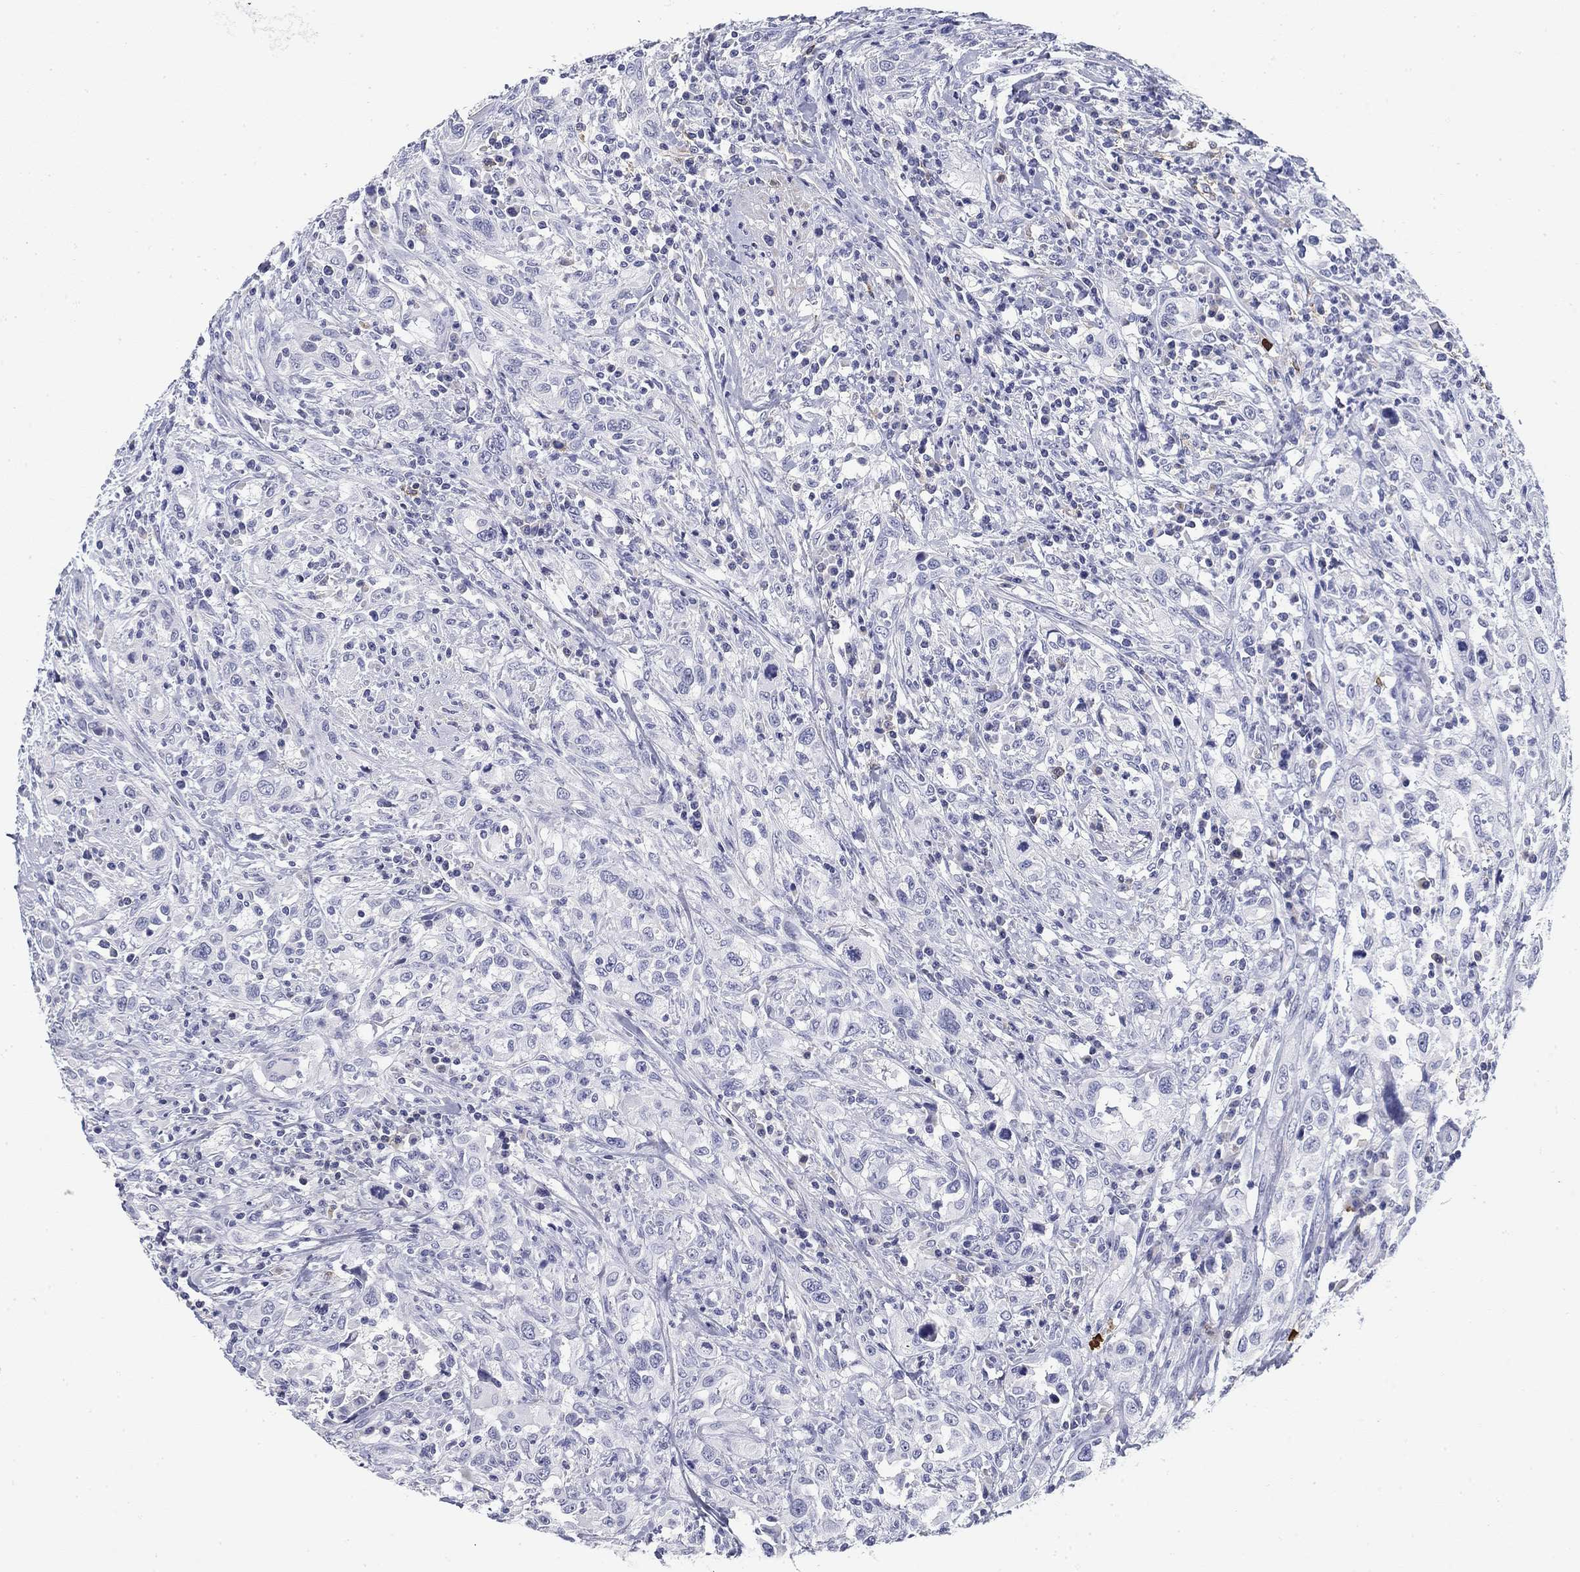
{"staining": {"intensity": "negative", "quantity": "none", "location": "none"}, "tissue": "urothelial cancer", "cell_type": "Tumor cells", "image_type": "cancer", "snomed": [{"axis": "morphology", "description": "Urothelial carcinoma, NOS"}, {"axis": "morphology", "description": "Urothelial carcinoma, High grade"}, {"axis": "topography", "description": "Urinary bladder"}], "caption": "A high-resolution image shows IHC staining of urothelial cancer, which displays no significant positivity in tumor cells.", "gene": "CD79B", "patient": {"sex": "female", "age": 64}}